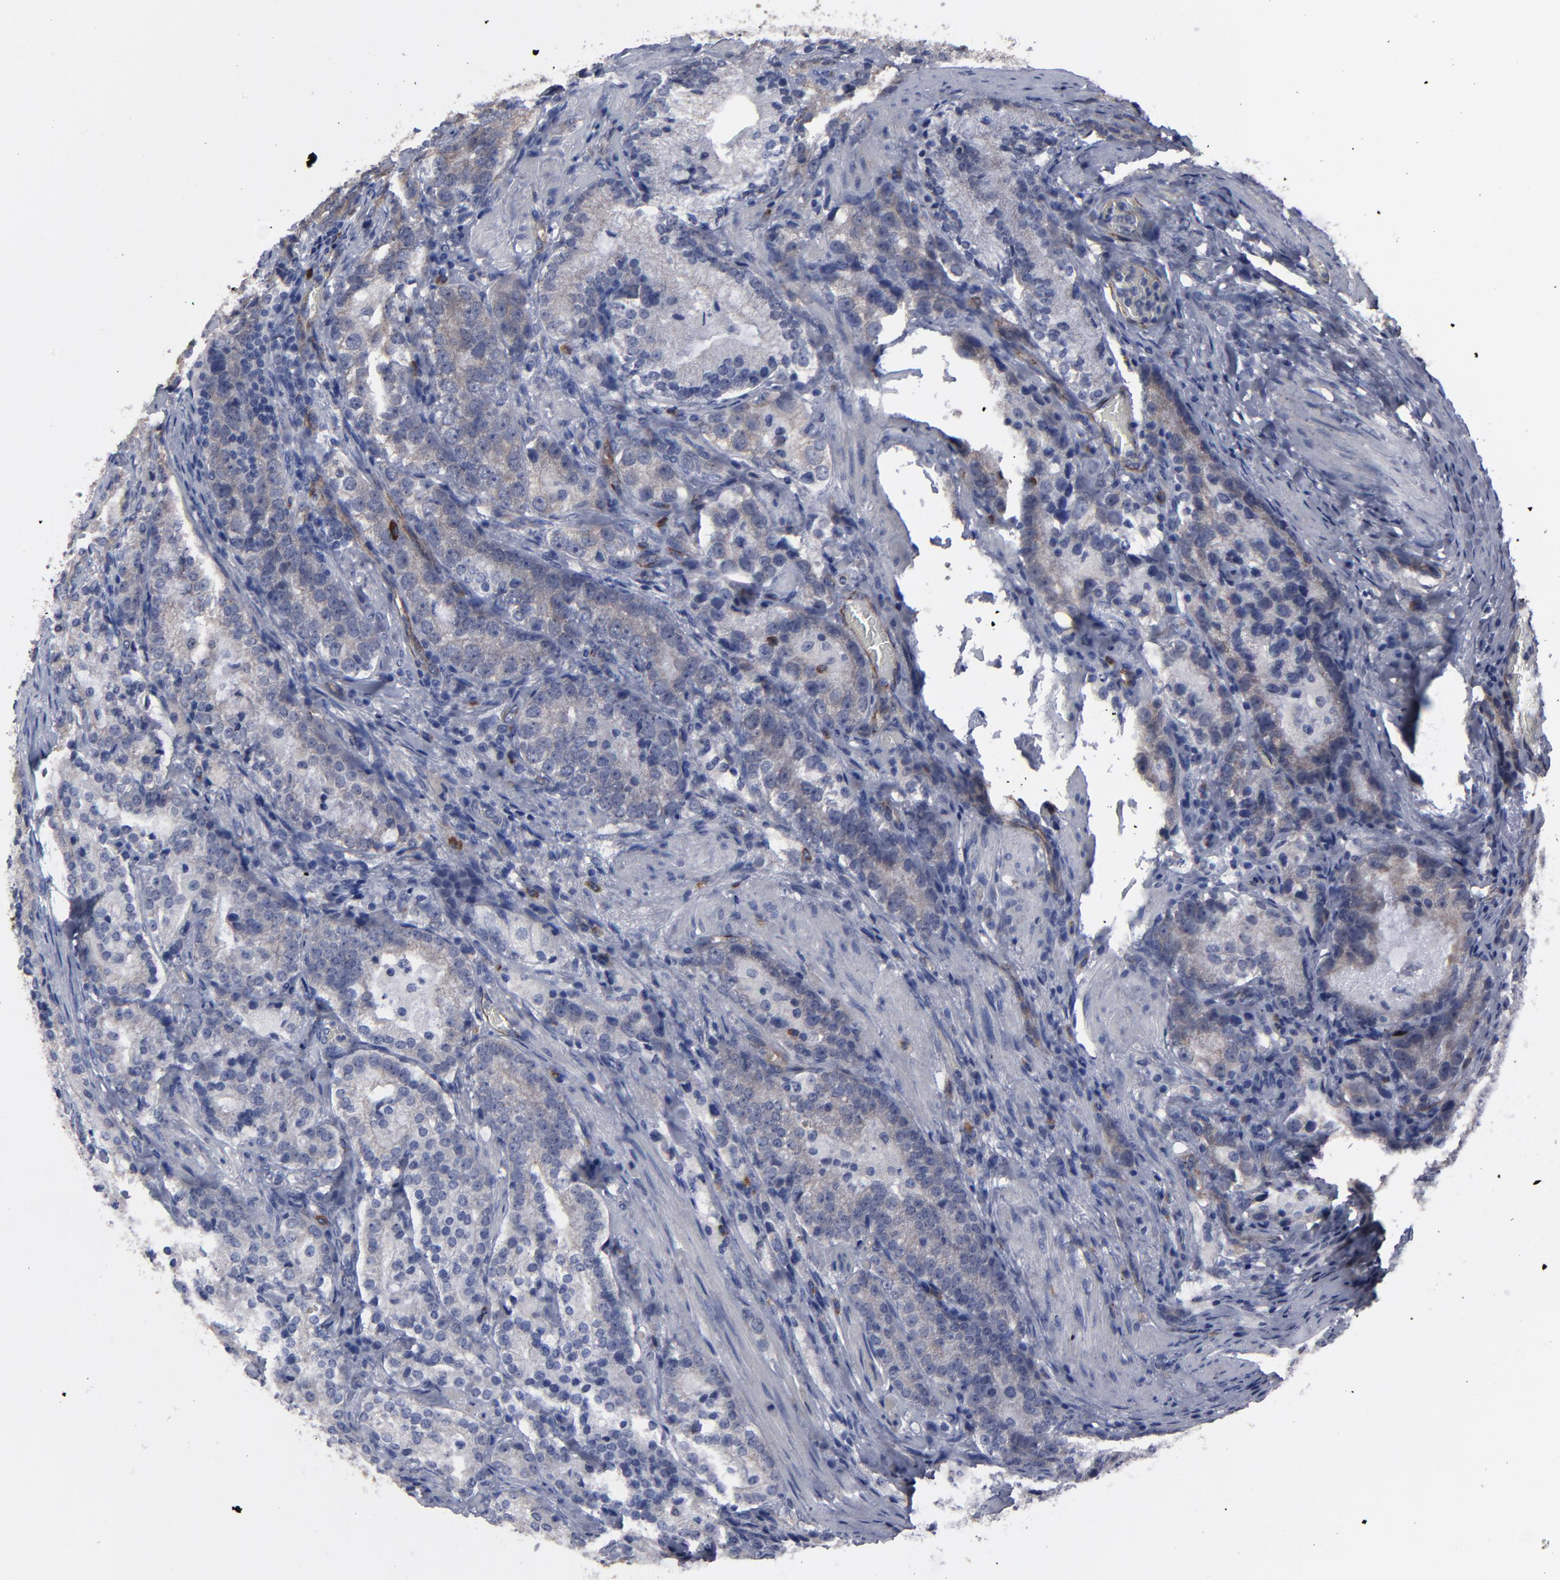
{"staining": {"intensity": "weak", "quantity": ">75%", "location": "cytoplasmic/membranous"}, "tissue": "prostate cancer", "cell_type": "Tumor cells", "image_type": "cancer", "snomed": [{"axis": "morphology", "description": "Adenocarcinoma, High grade"}, {"axis": "topography", "description": "Prostate"}], "caption": "This image displays immunohistochemistry (IHC) staining of human prostate cancer (high-grade adenocarcinoma), with low weak cytoplasmic/membranous staining in about >75% of tumor cells.", "gene": "ZNF175", "patient": {"sex": "male", "age": 63}}